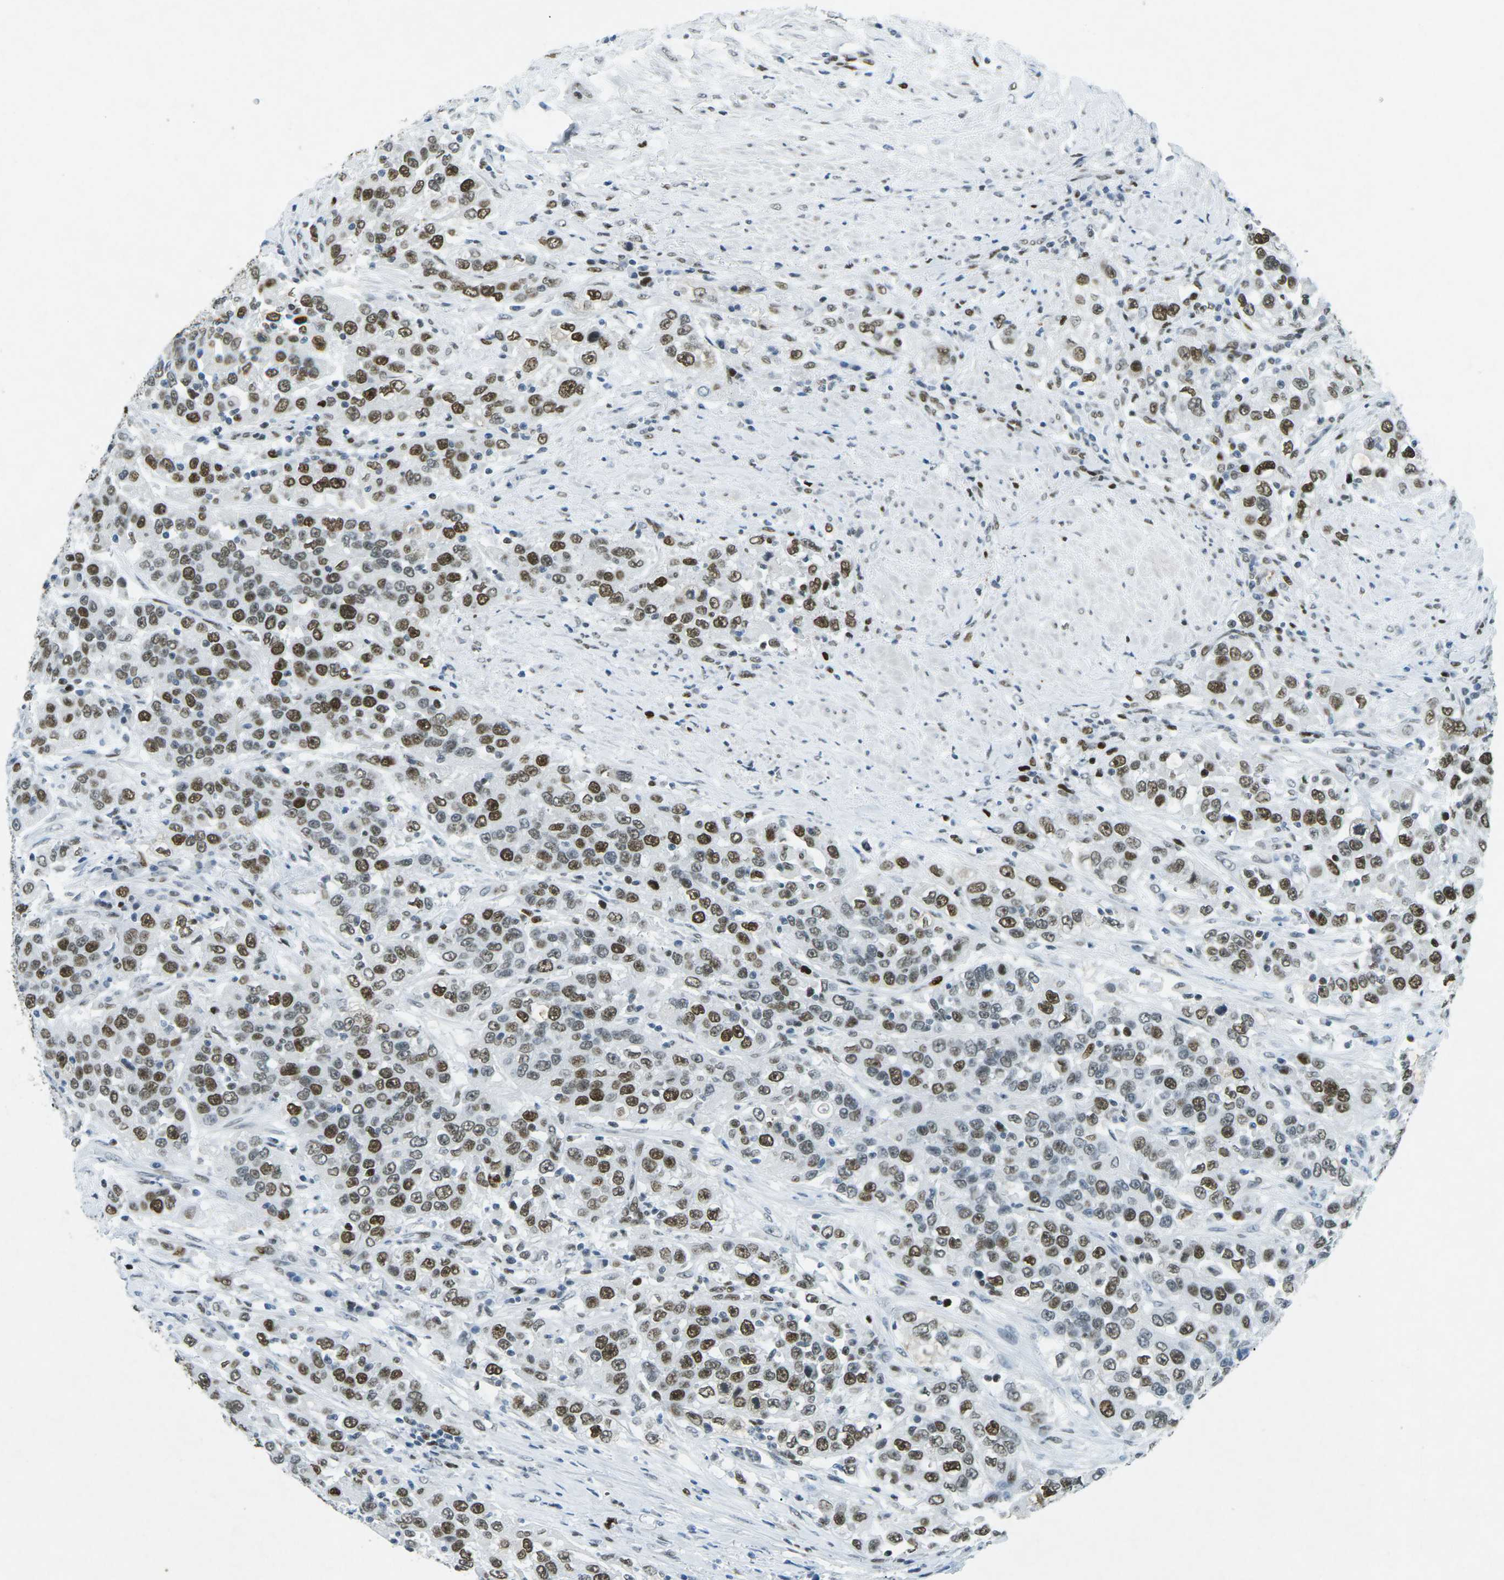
{"staining": {"intensity": "moderate", "quantity": ">75%", "location": "nuclear"}, "tissue": "urothelial cancer", "cell_type": "Tumor cells", "image_type": "cancer", "snomed": [{"axis": "morphology", "description": "Urothelial carcinoma, High grade"}, {"axis": "topography", "description": "Urinary bladder"}], "caption": "Protein expression by IHC displays moderate nuclear expression in approximately >75% of tumor cells in high-grade urothelial carcinoma. (brown staining indicates protein expression, while blue staining denotes nuclei).", "gene": "RB1", "patient": {"sex": "female", "age": 80}}